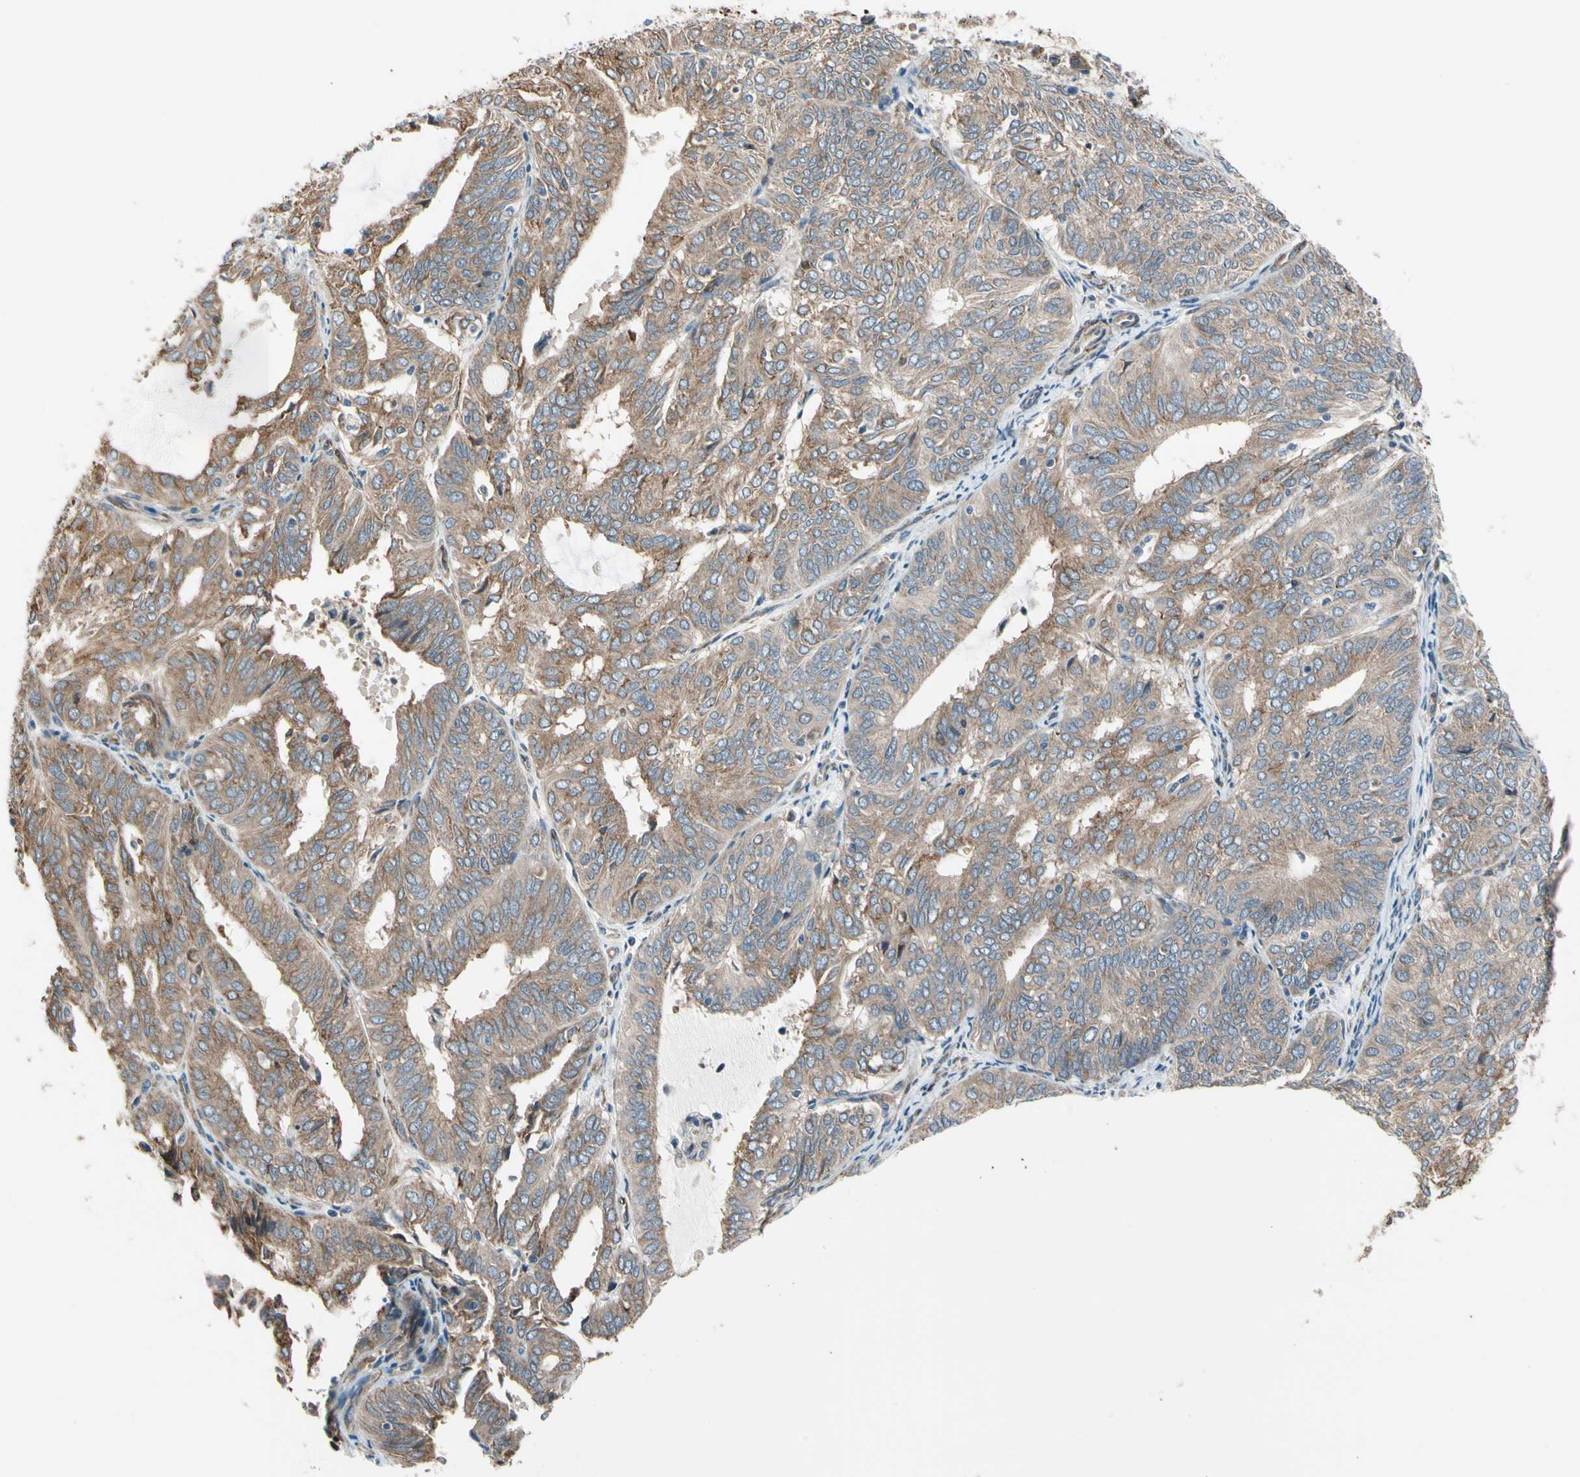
{"staining": {"intensity": "moderate", "quantity": ">75%", "location": "cytoplasmic/membranous"}, "tissue": "endometrial cancer", "cell_type": "Tumor cells", "image_type": "cancer", "snomed": [{"axis": "morphology", "description": "Adenocarcinoma, NOS"}, {"axis": "topography", "description": "Uterus"}], "caption": "About >75% of tumor cells in endometrial cancer (adenocarcinoma) exhibit moderate cytoplasmic/membranous protein positivity as visualized by brown immunohistochemical staining.", "gene": "LIMK2", "patient": {"sex": "female", "age": 60}}